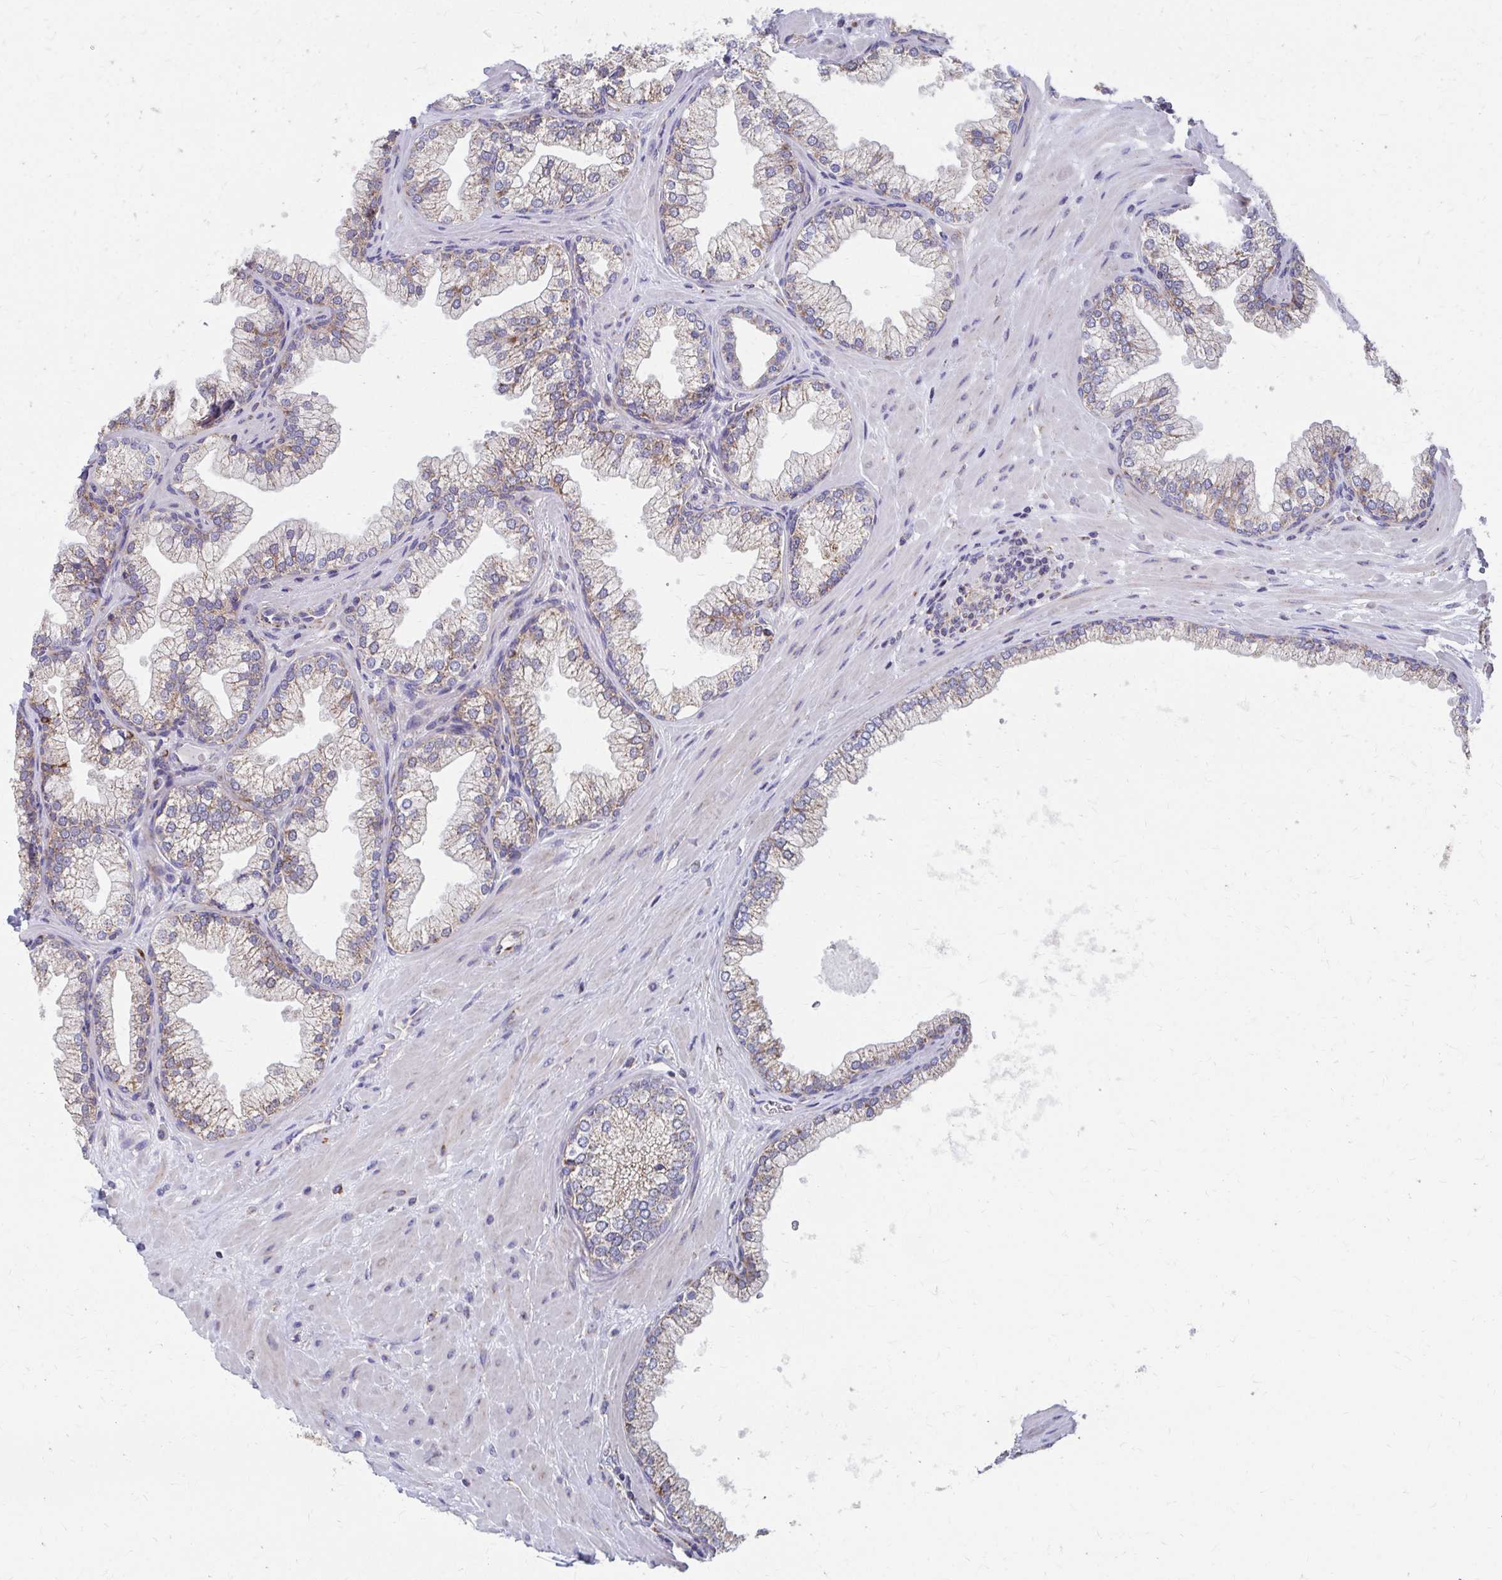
{"staining": {"intensity": "weak", "quantity": "25%-75%", "location": "cytoplasmic/membranous"}, "tissue": "prostate", "cell_type": "Glandular cells", "image_type": "normal", "snomed": [{"axis": "morphology", "description": "Normal tissue, NOS"}, {"axis": "topography", "description": "Prostate"}, {"axis": "topography", "description": "Peripheral nerve tissue"}], "caption": "Protein expression analysis of unremarkable prostate demonstrates weak cytoplasmic/membranous staining in about 25%-75% of glandular cells. The staining was performed using DAB (3,3'-diaminobenzidine) to visualize the protein expression in brown, while the nuclei were stained in blue with hematoxylin (Magnification: 20x).", "gene": "RCC1L", "patient": {"sex": "male", "age": 61}}